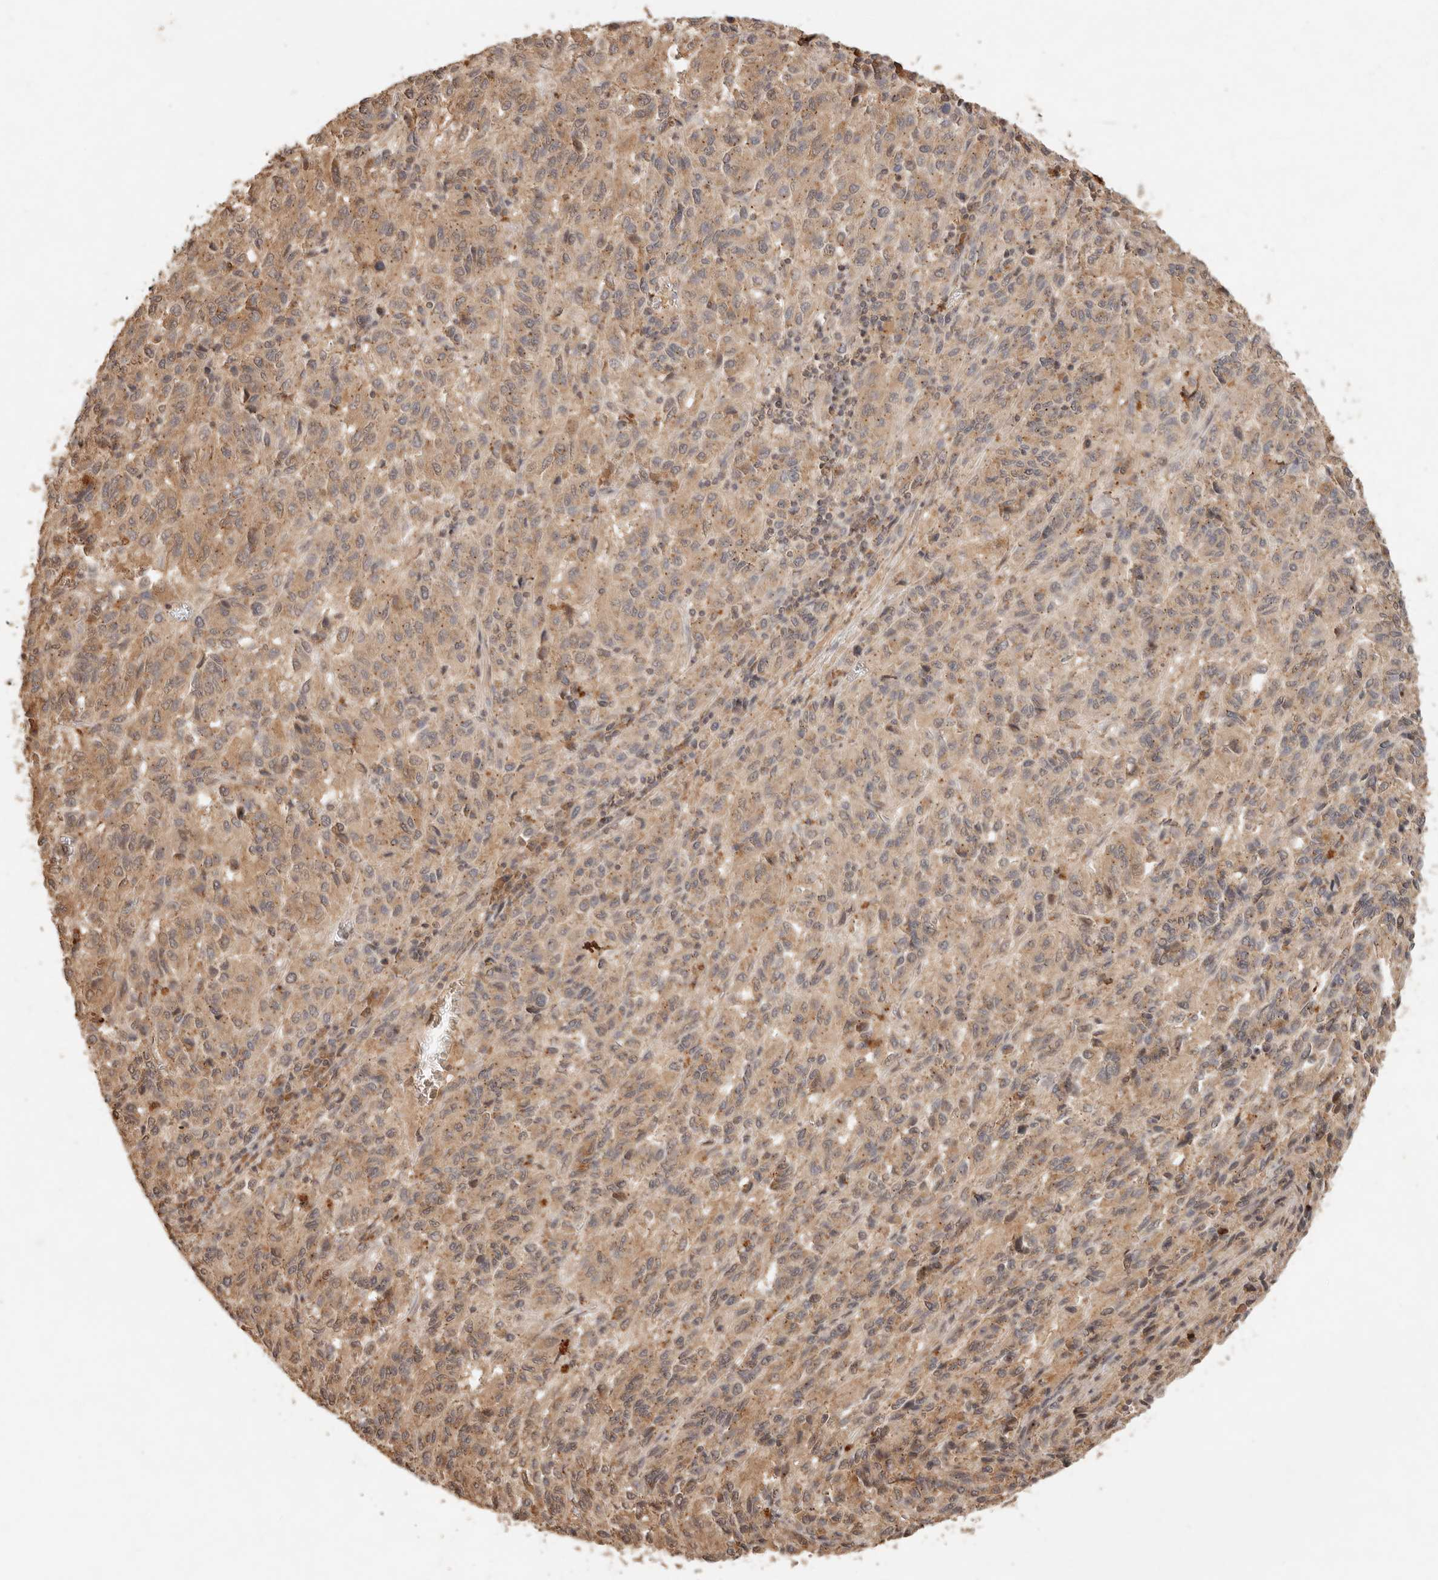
{"staining": {"intensity": "moderate", "quantity": ">75%", "location": "cytoplasmic/membranous"}, "tissue": "melanoma", "cell_type": "Tumor cells", "image_type": "cancer", "snomed": [{"axis": "morphology", "description": "Malignant melanoma, Metastatic site"}, {"axis": "topography", "description": "Lung"}], "caption": "IHC (DAB (3,3'-diaminobenzidine)) staining of human malignant melanoma (metastatic site) exhibits moderate cytoplasmic/membranous protein staining in approximately >75% of tumor cells. (Stains: DAB (3,3'-diaminobenzidine) in brown, nuclei in blue, Microscopy: brightfield microscopy at high magnification).", "gene": "LMO4", "patient": {"sex": "male", "age": 64}}